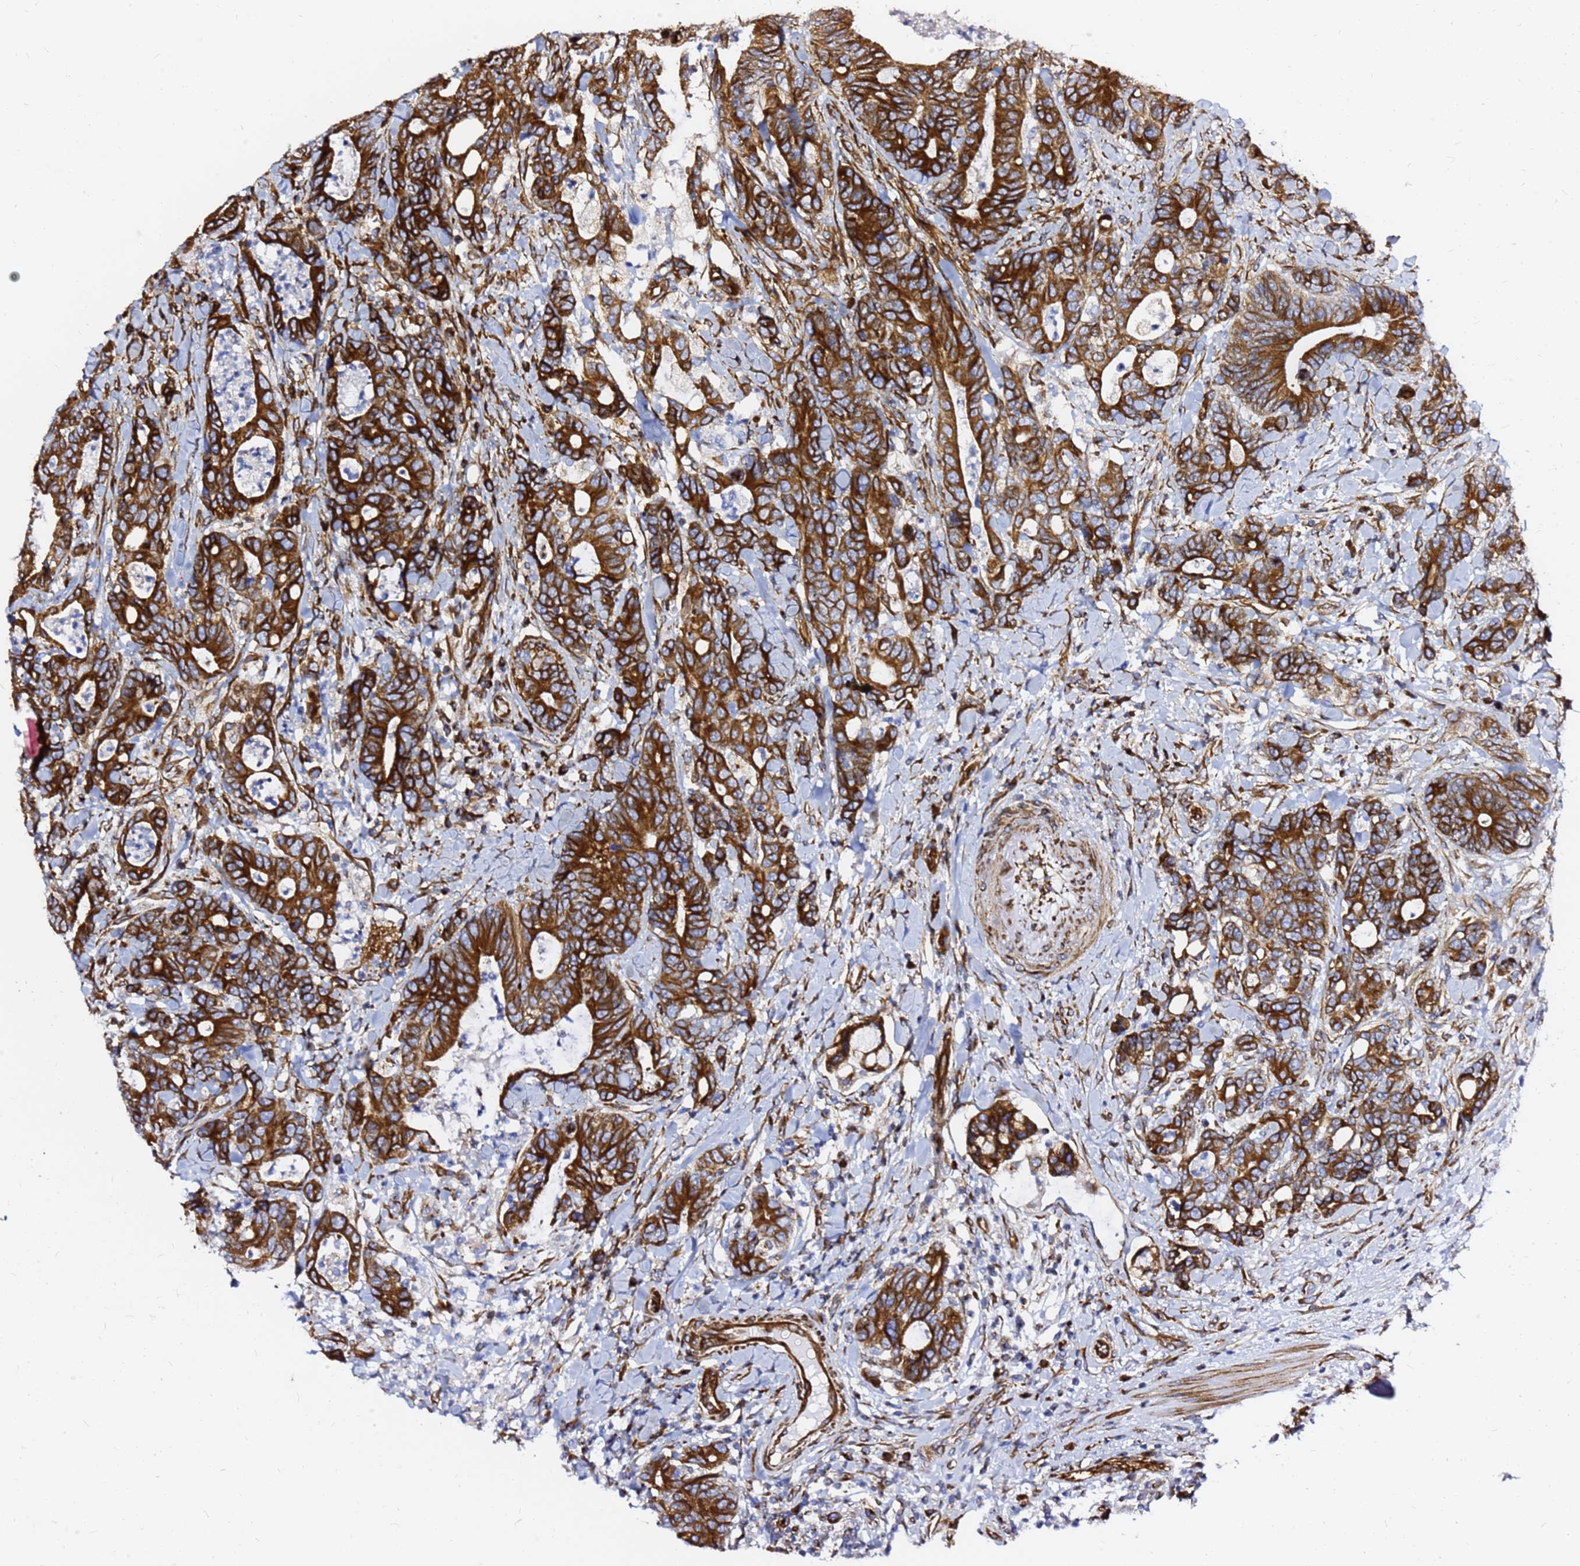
{"staining": {"intensity": "strong", "quantity": ">75%", "location": "cytoplasmic/membranous"}, "tissue": "colorectal cancer", "cell_type": "Tumor cells", "image_type": "cancer", "snomed": [{"axis": "morphology", "description": "Adenocarcinoma, NOS"}, {"axis": "topography", "description": "Colon"}], "caption": "A brown stain labels strong cytoplasmic/membranous expression of a protein in human colorectal cancer tumor cells.", "gene": "TUBA8", "patient": {"sex": "female", "age": 82}}